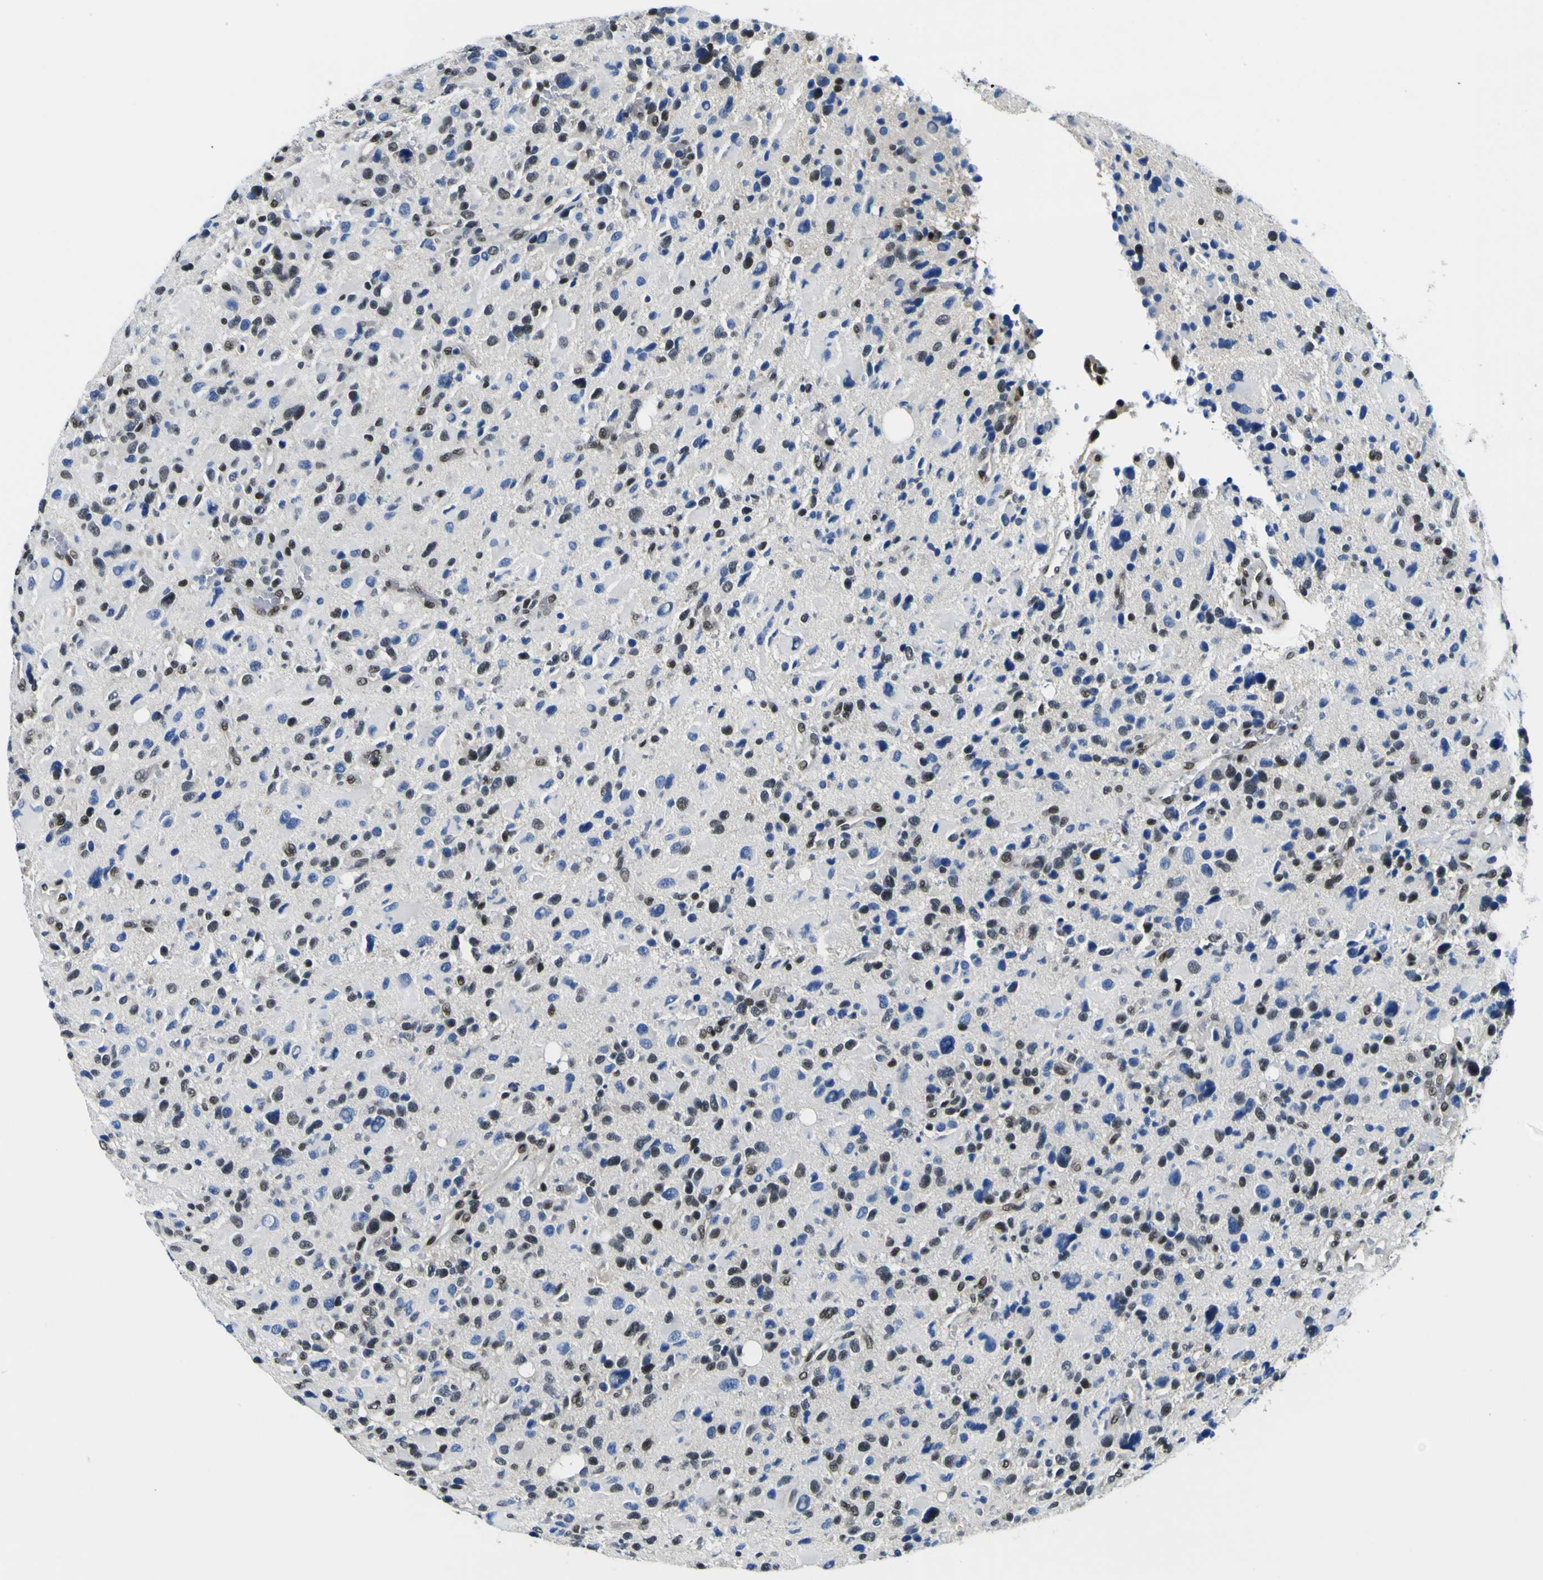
{"staining": {"intensity": "strong", "quantity": "25%-75%", "location": "nuclear"}, "tissue": "glioma", "cell_type": "Tumor cells", "image_type": "cancer", "snomed": [{"axis": "morphology", "description": "Glioma, malignant, High grade"}, {"axis": "topography", "description": "Brain"}], "caption": "Immunohistochemical staining of human malignant glioma (high-grade) demonstrates high levels of strong nuclear expression in approximately 25%-75% of tumor cells.", "gene": "SP1", "patient": {"sex": "male", "age": 48}}